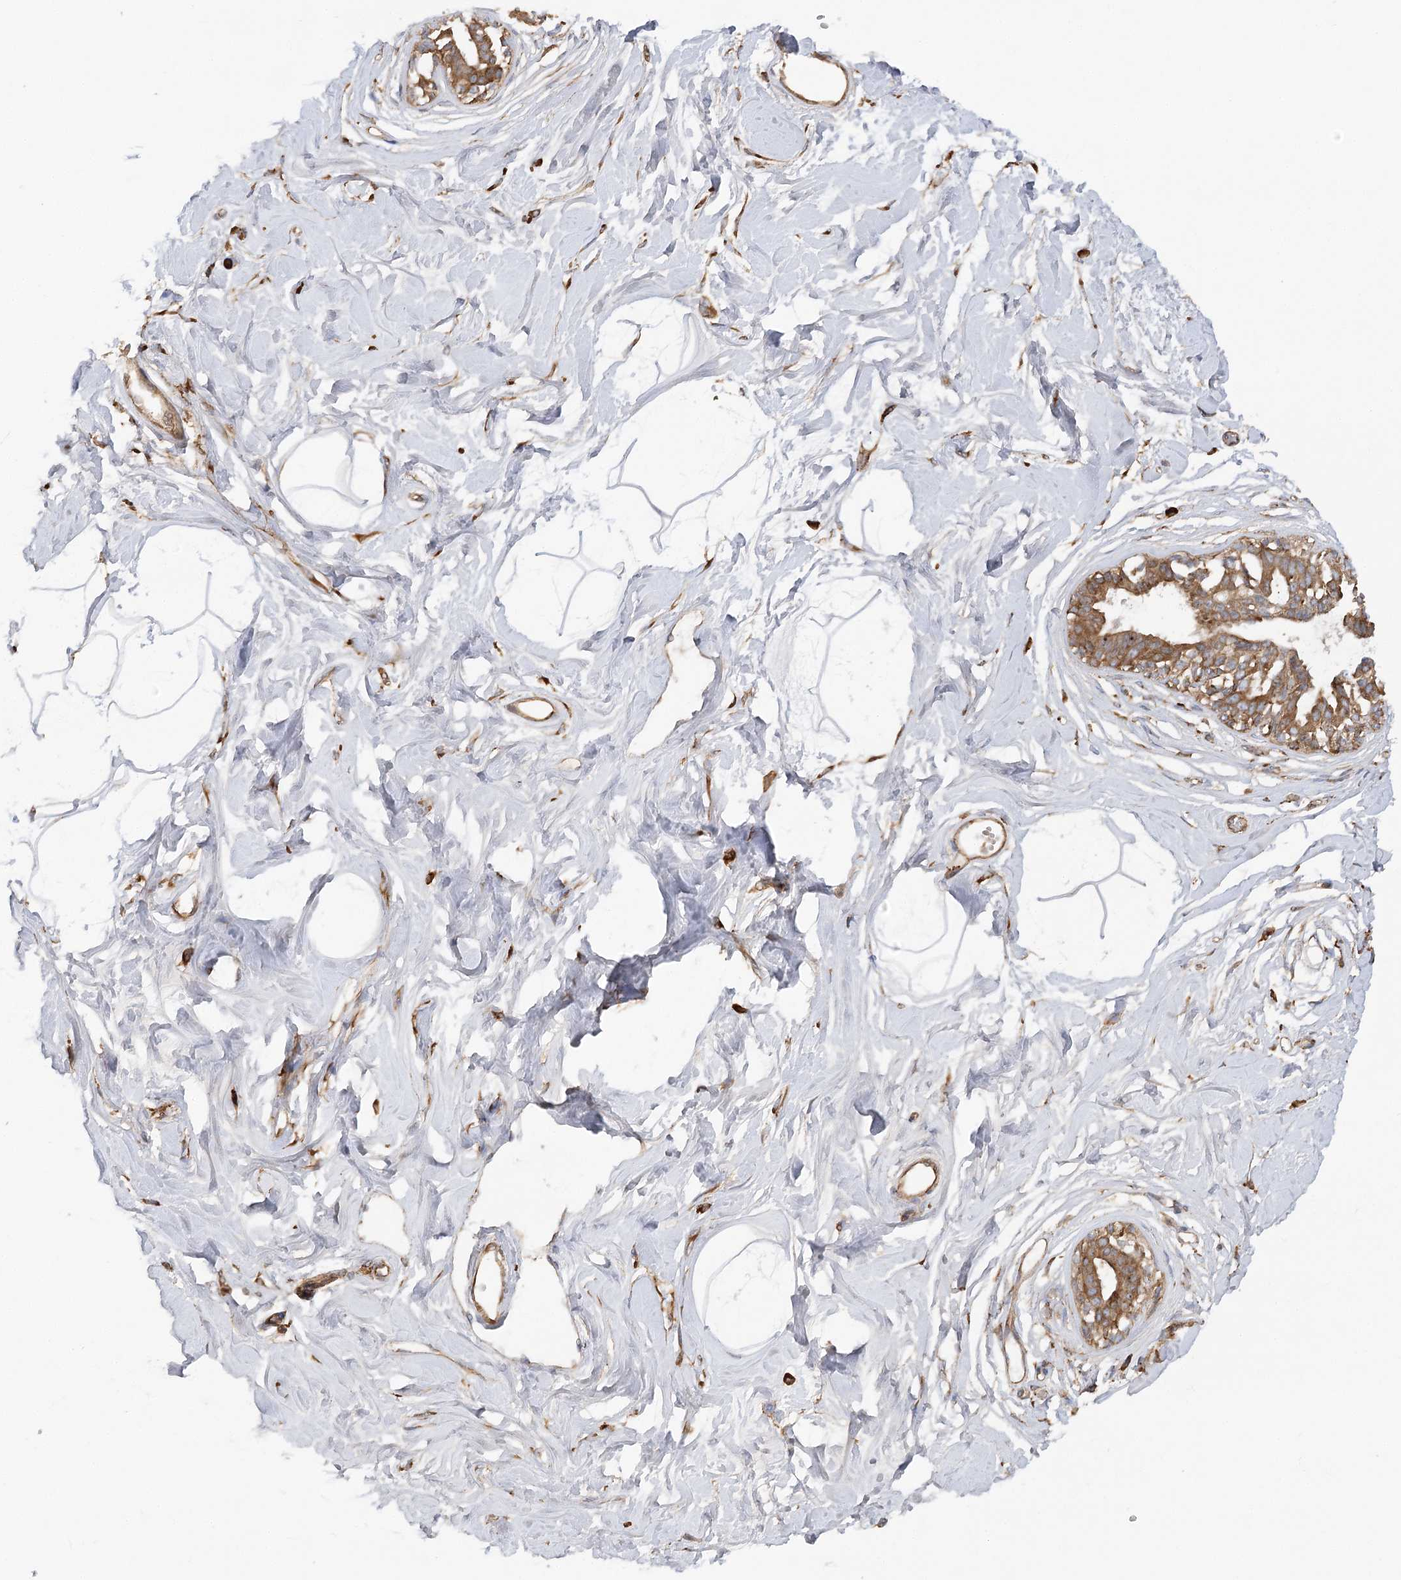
{"staining": {"intensity": "moderate", "quantity": "<25%", "location": "cytoplasmic/membranous"}, "tissue": "breast", "cell_type": "Adipocytes", "image_type": "normal", "snomed": [{"axis": "morphology", "description": "Normal tissue, NOS"}, {"axis": "topography", "description": "Breast"}], "caption": "An immunohistochemistry (IHC) image of normal tissue is shown. Protein staining in brown highlights moderate cytoplasmic/membranous positivity in breast within adipocytes. The protein of interest is stained brown, and the nuclei are stained in blue (DAB (3,3'-diaminobenzidine) IHC with brightfield microscopy, high magnification).", "gene": "ACAP2", "patient": {"sex": "female", "age": 45}}